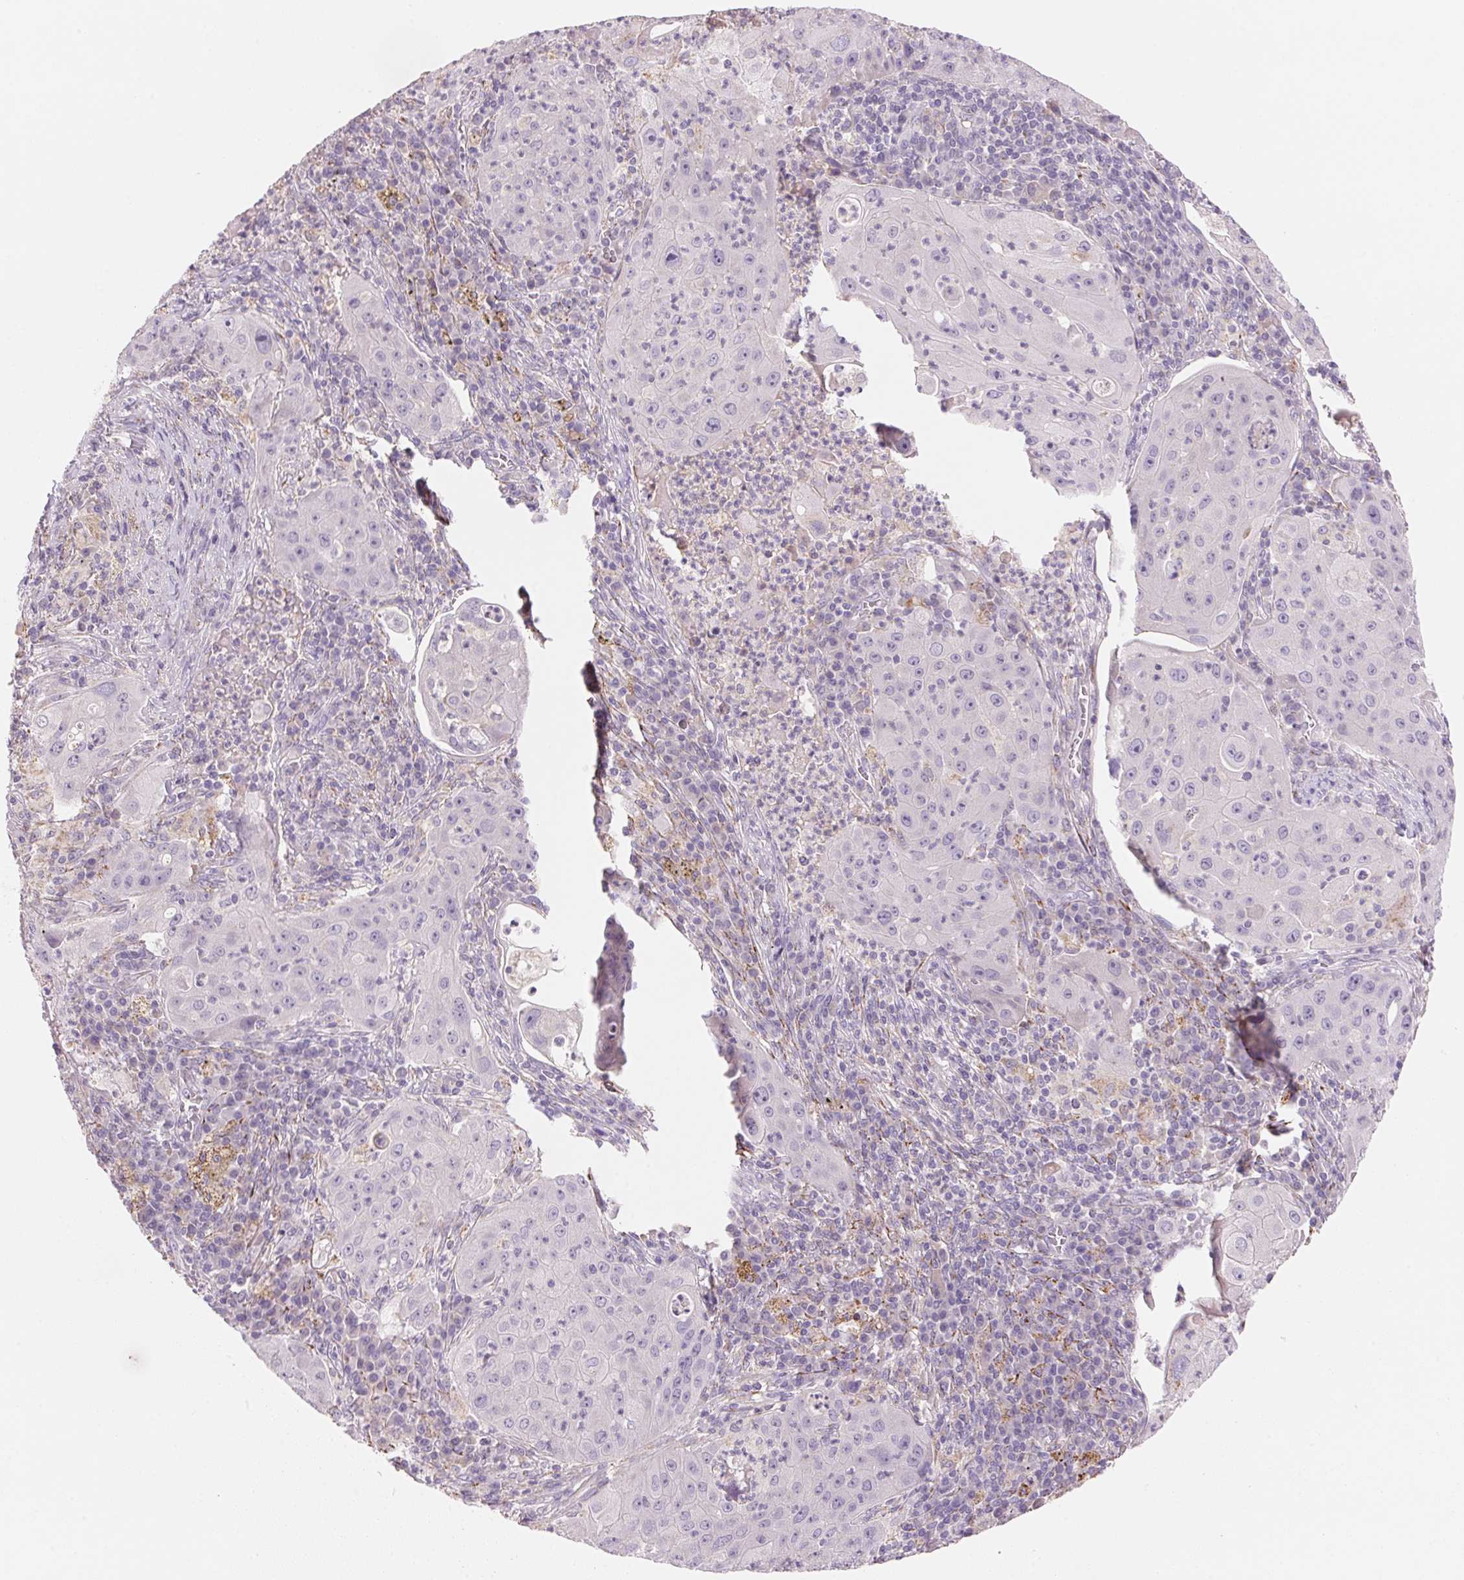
{"staining": {"intensity": "negative", "quantity": "none", "location": "none"}, "tissue": "lung cancer", "cell_type": "Tumor cells", "image_type": "cancer", "snomed": [{"axis": "morphology", "description": "Squamous cell carcinoma, NOS"}, {"axis": "topography", "description": "Lung"}], "caption": "Immunohistochemical staining of human lung squamous cell carcinoma demonstrates no significant staining in tumor cells.", "gene": "CYP11B1", "patient": {"sex": "female", "age": 59}}